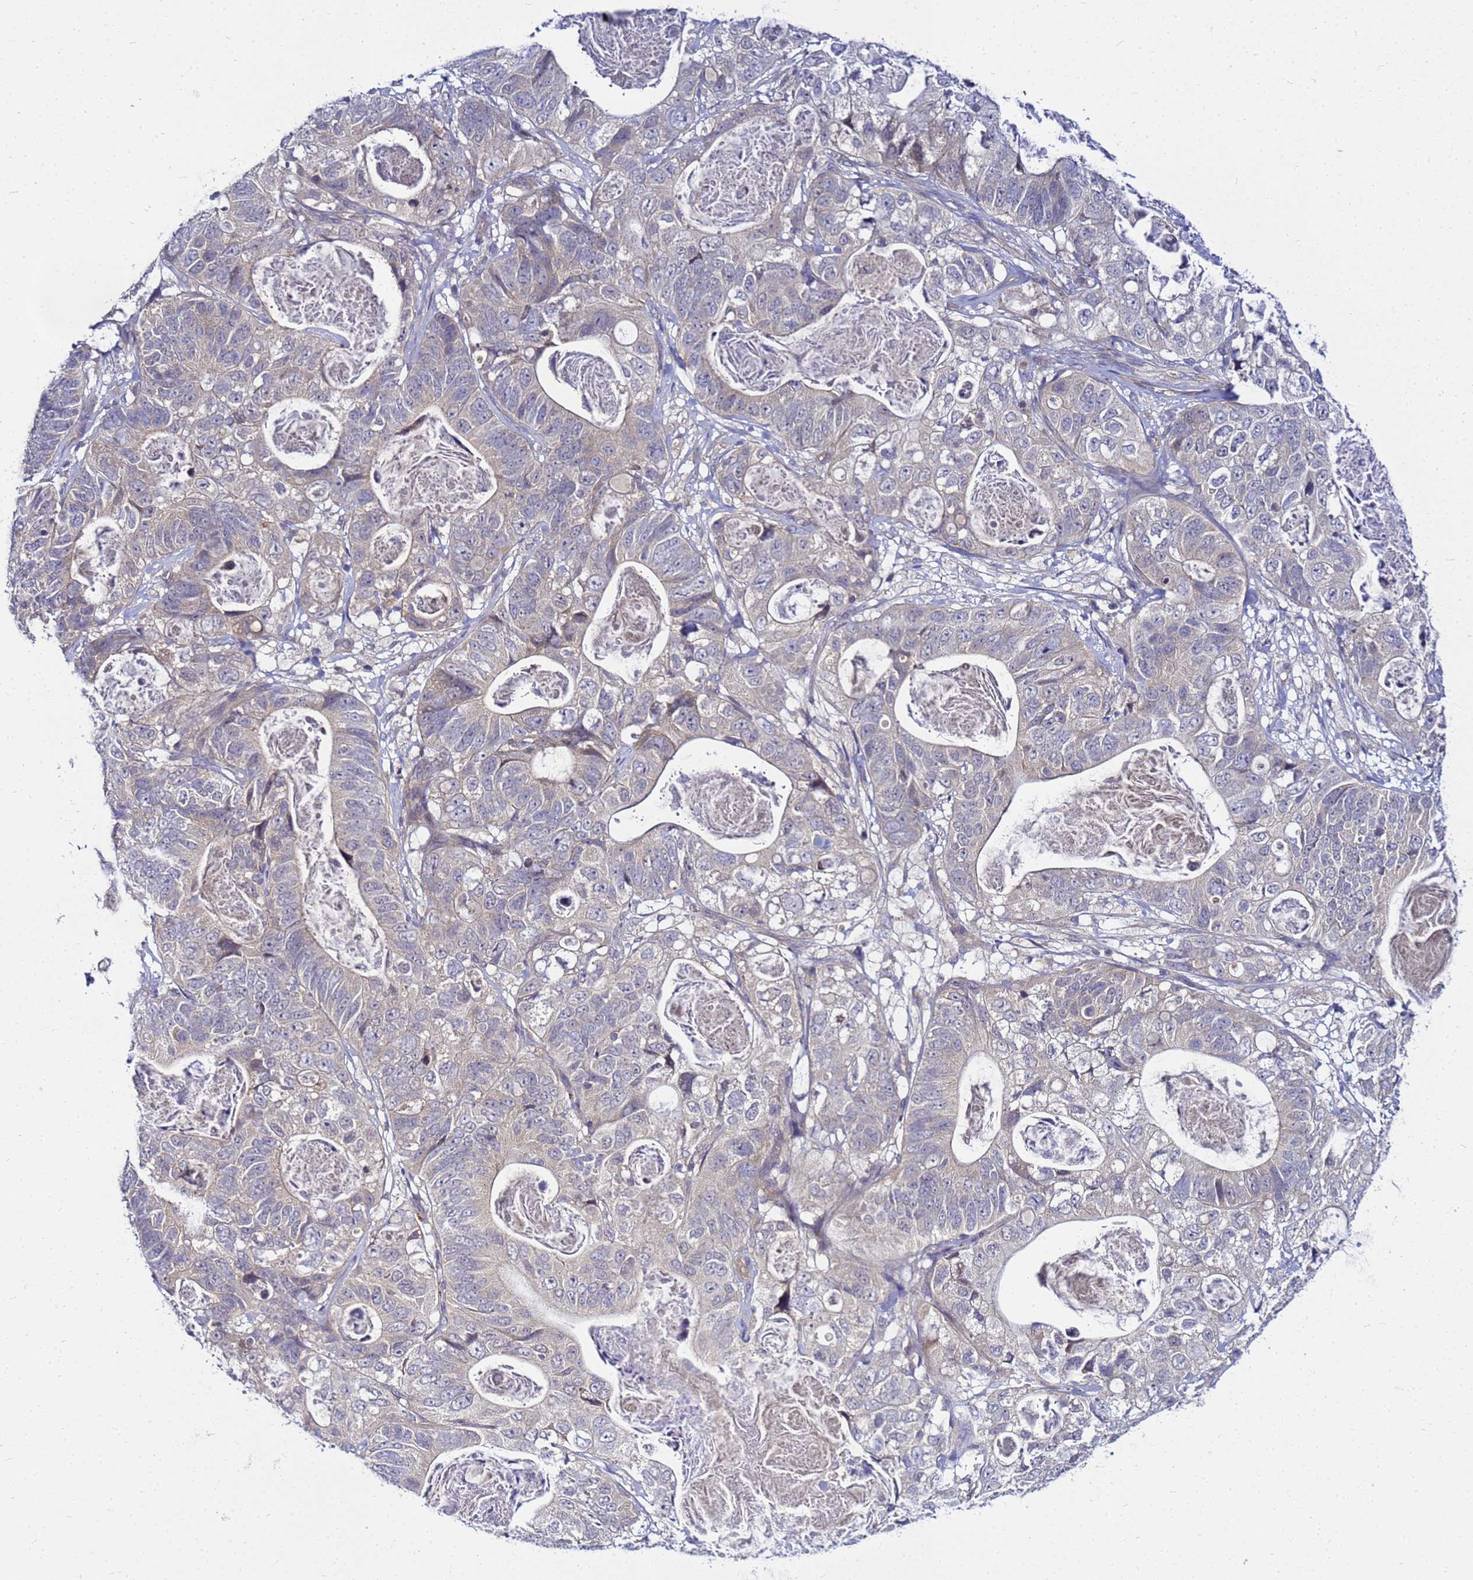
{"staining": {"intensity": "negative", "quantity": "none", "location": "none"}, "tissue": "stomach cancer", "cell_type": "Tumor cells", "image_type": "cancer", "snomed": [{"axis": "morphology", "description": "Normal tissue, NOS"}, {"axis": "morphology", "description": "Adenocarcinoma, NOS"}, {"axis": "topography", "description": "Stomach"}], "caption": "Tumor cells show no significant positivity in stomach cancer (adenocarcinoma). (Brightfield microscopy of DAB (3,3'-diaminobenzidine) immunohistochemistry at high magnification).", "gene": "SAT1", "patient": {"sex": "female", "age": 89}}